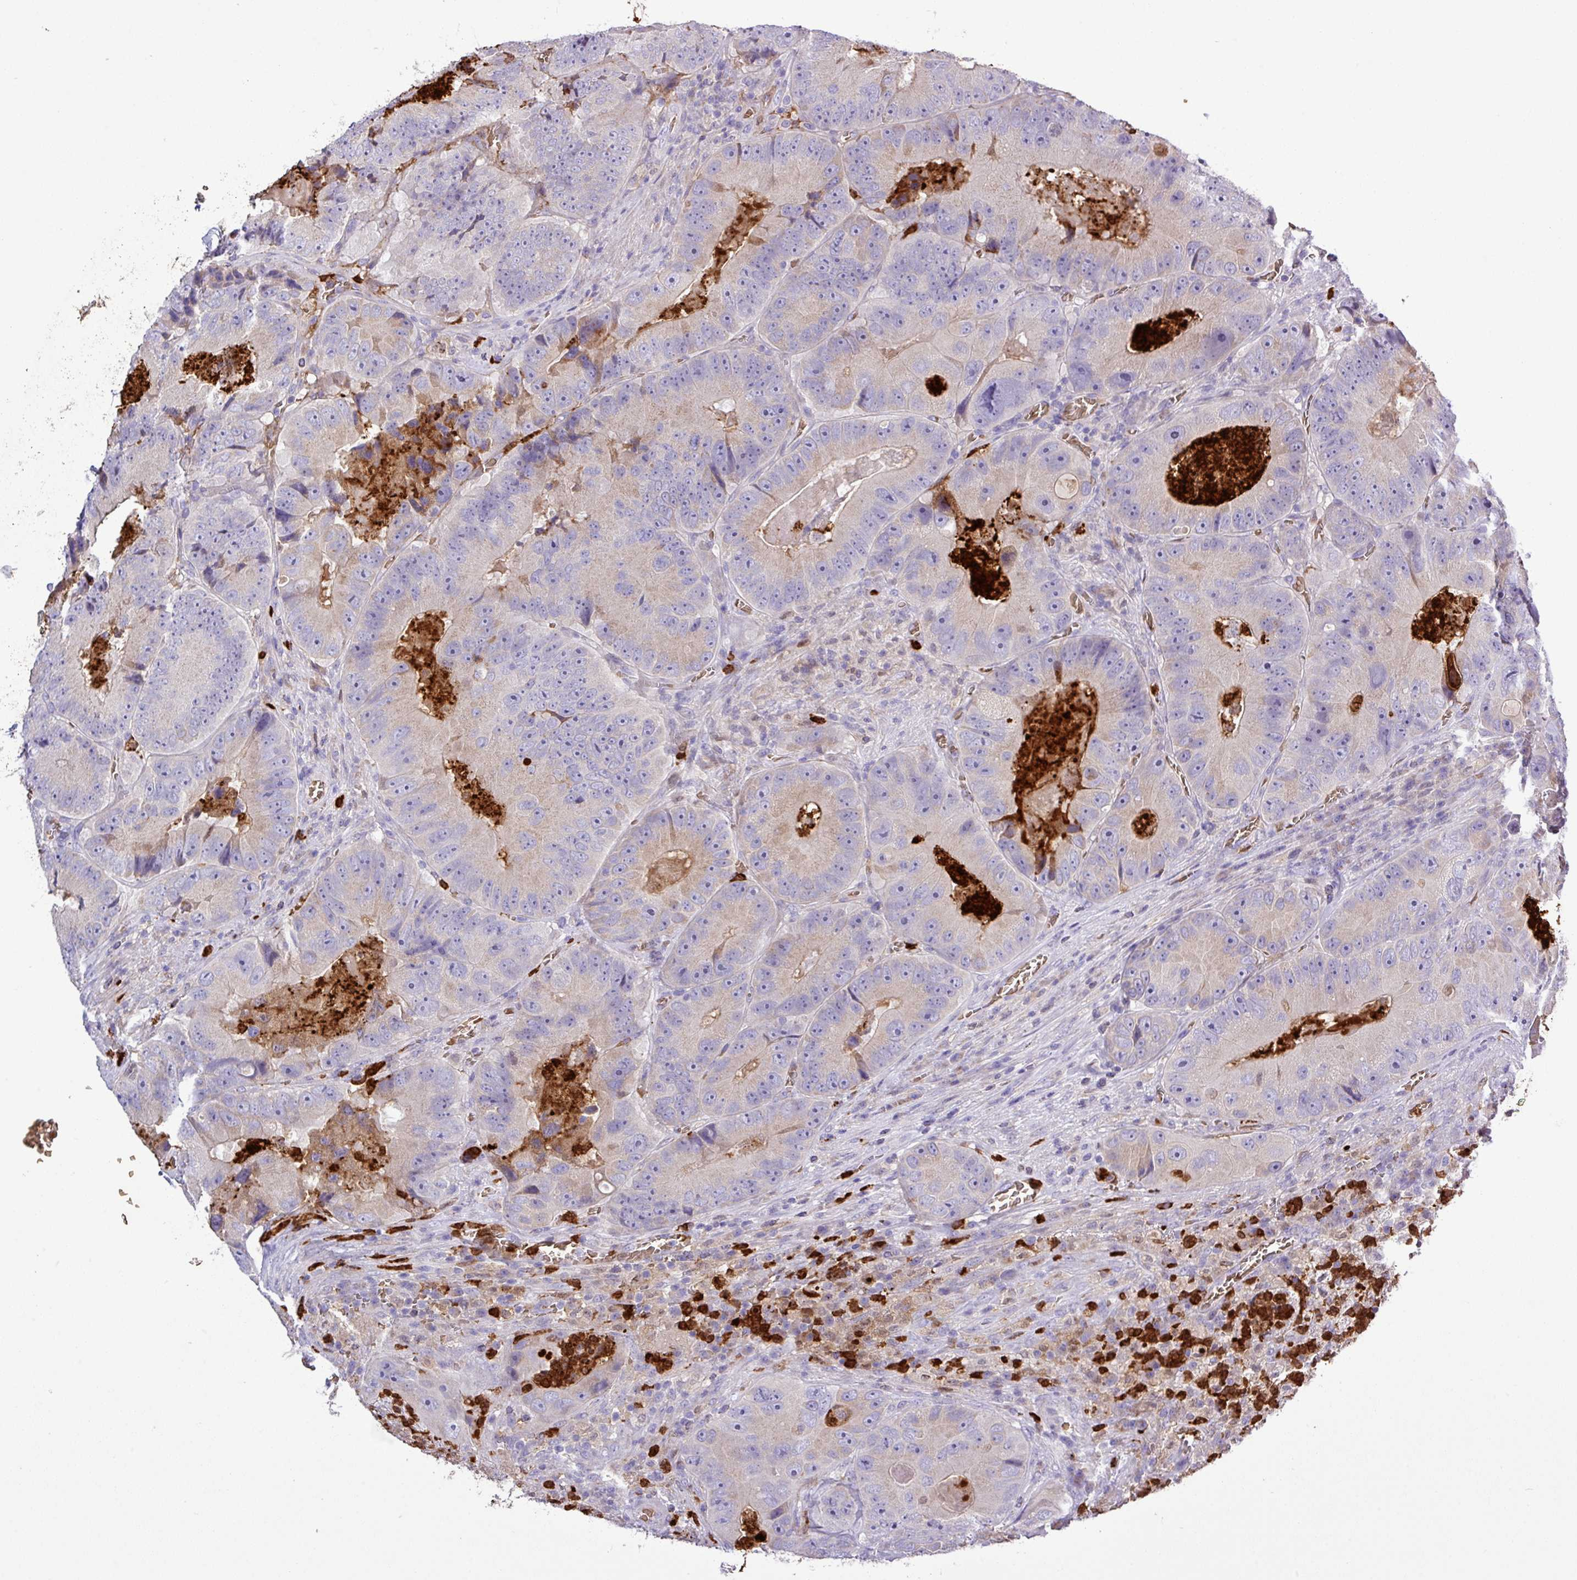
{"staining": {"intensity": "negative", "quantity": "none", "location": "none"}, "tissue": "colorectal cancer", "cell_type": "Tumor cells", "image_type": "cancer", "snomed": [{"axis": "morphology", "description": "Adenocarcinoma, NOS"}, {"axis": "topography", "description": "Colon"}], "caption": "The immunohistochemistry (IHC) image has no significant expression in tumor cells of colorectal cancer tissue.", "gene": "MGAT4B", "patient": {"sex": "female", "age": 86}}